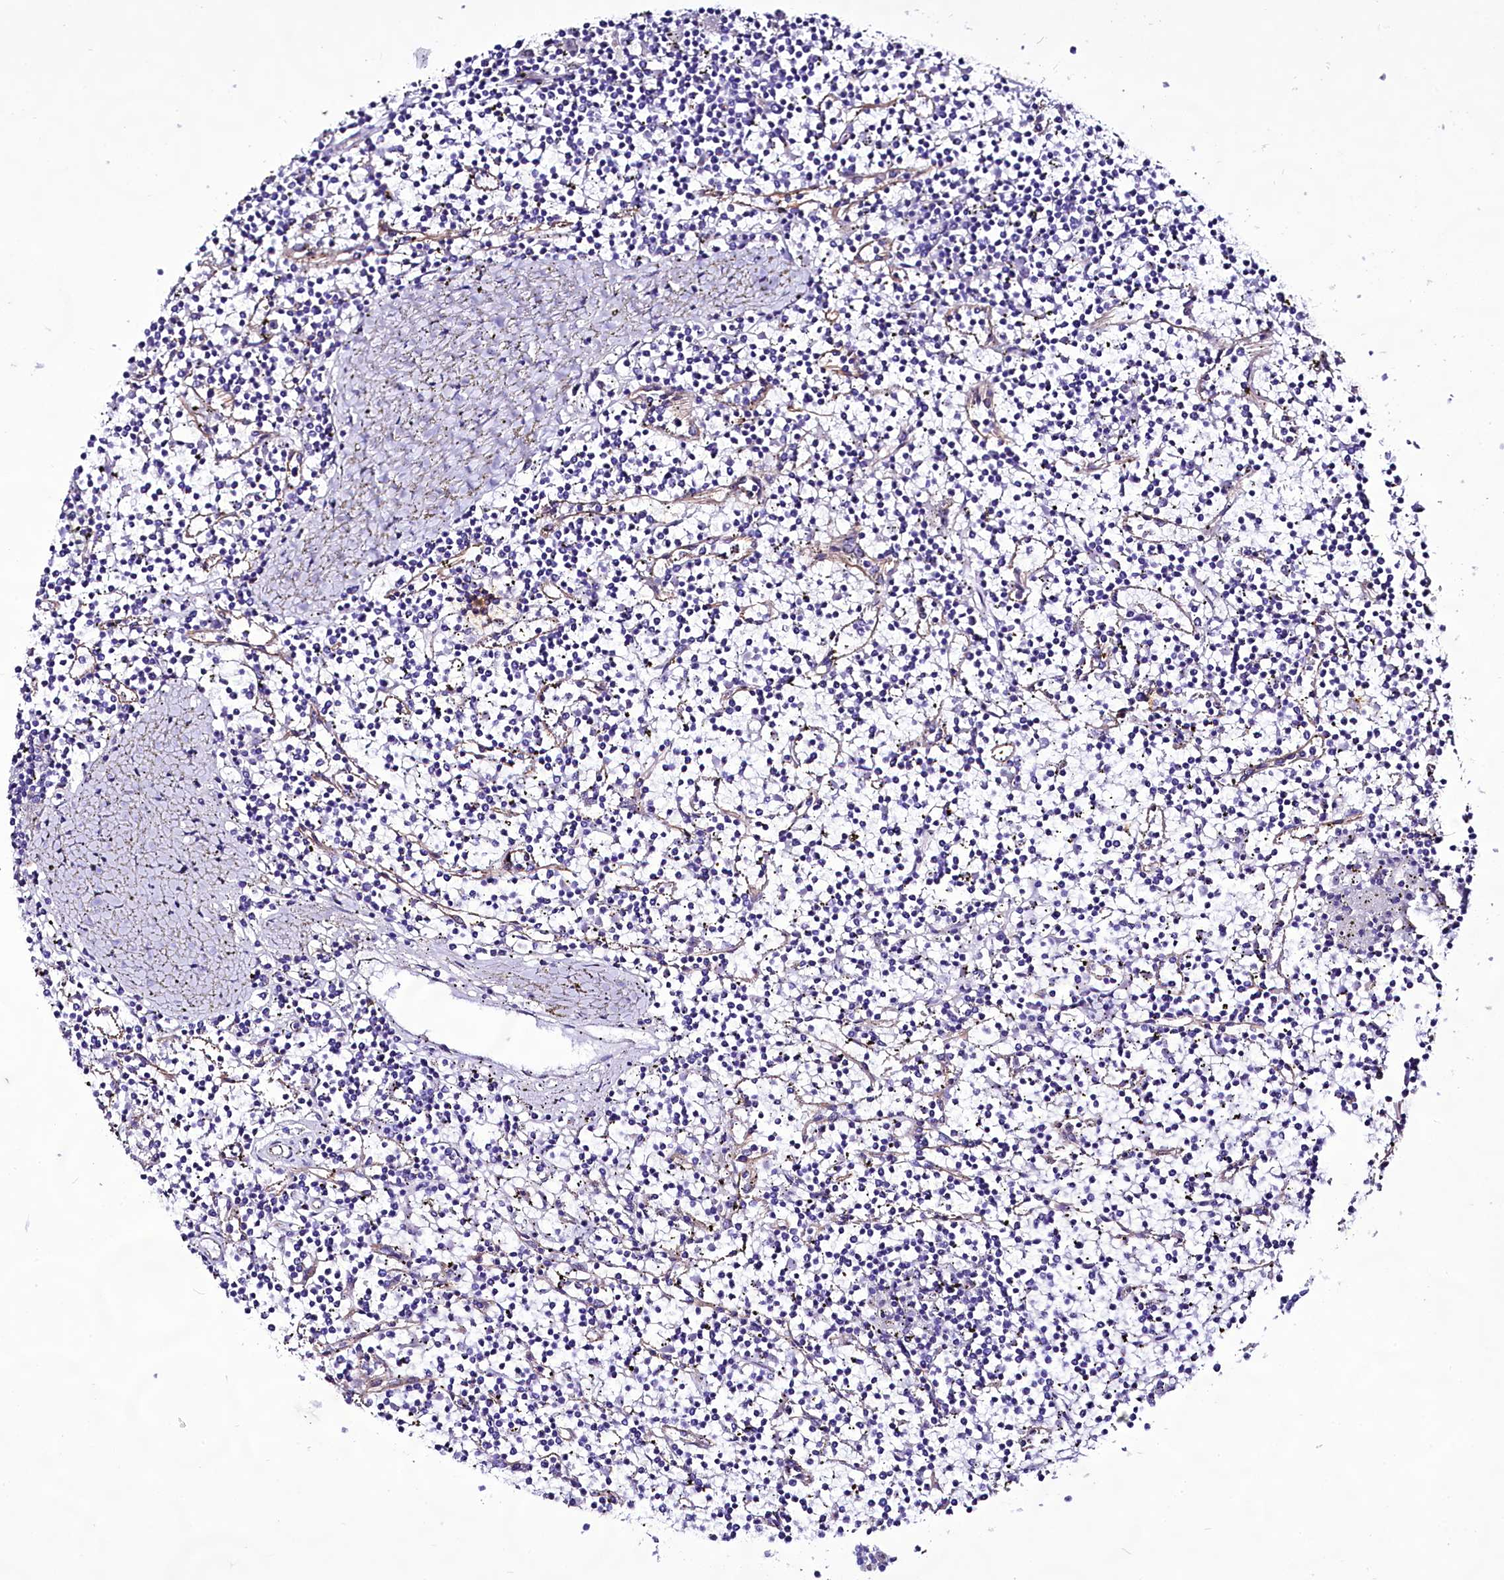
{"staining": {"intensity": "negative", "quantity": "none", "location": "none"}, "tissue": "lymphoma", "cell_type": "Tumor cells", "image_type": "cancer", "snomed": [{"axis": "morphology", "description": "Malignant lymphoma, non-Hodgkin's type, Low grade"}, {"axis": "topography", "description": "Spleen"}], "caption": "IHC histopathology image of neoplastic tissue: human lymphoma stained with DAB shows no significant protein positivity in tumor cells.", "gene": "CD99", "patient": {"sex": "female", "age": 19}}